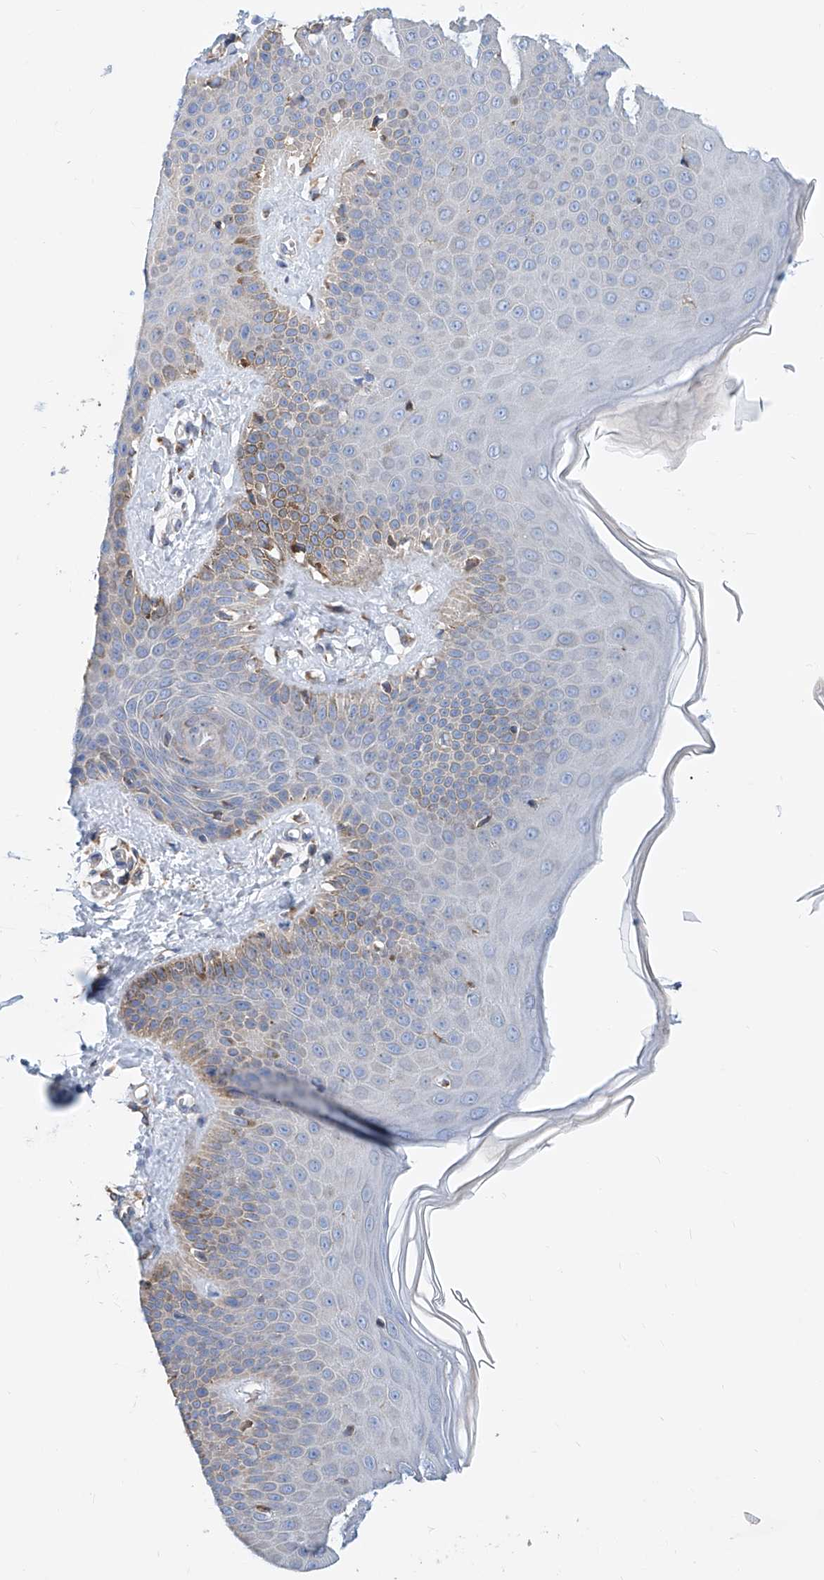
{"staining": {"intensity": "negative", "quantity": "none", "location": "none"}, "tissue": "skin", "cell_type": "Fibroblasts", "image_type": "normal", "snomed": [{"axis": "morphology", "description": "Normal tissue, NOS"}, {"axis": "topography", "description": "Skin"}], "caption": "This is an immunohistochemistry (IHC) photomicrograph of normal human skin. There is no positivity in fibroblasts.", "gene": "MAD2L1", "patient": {"sex": "male", "age": 52}}